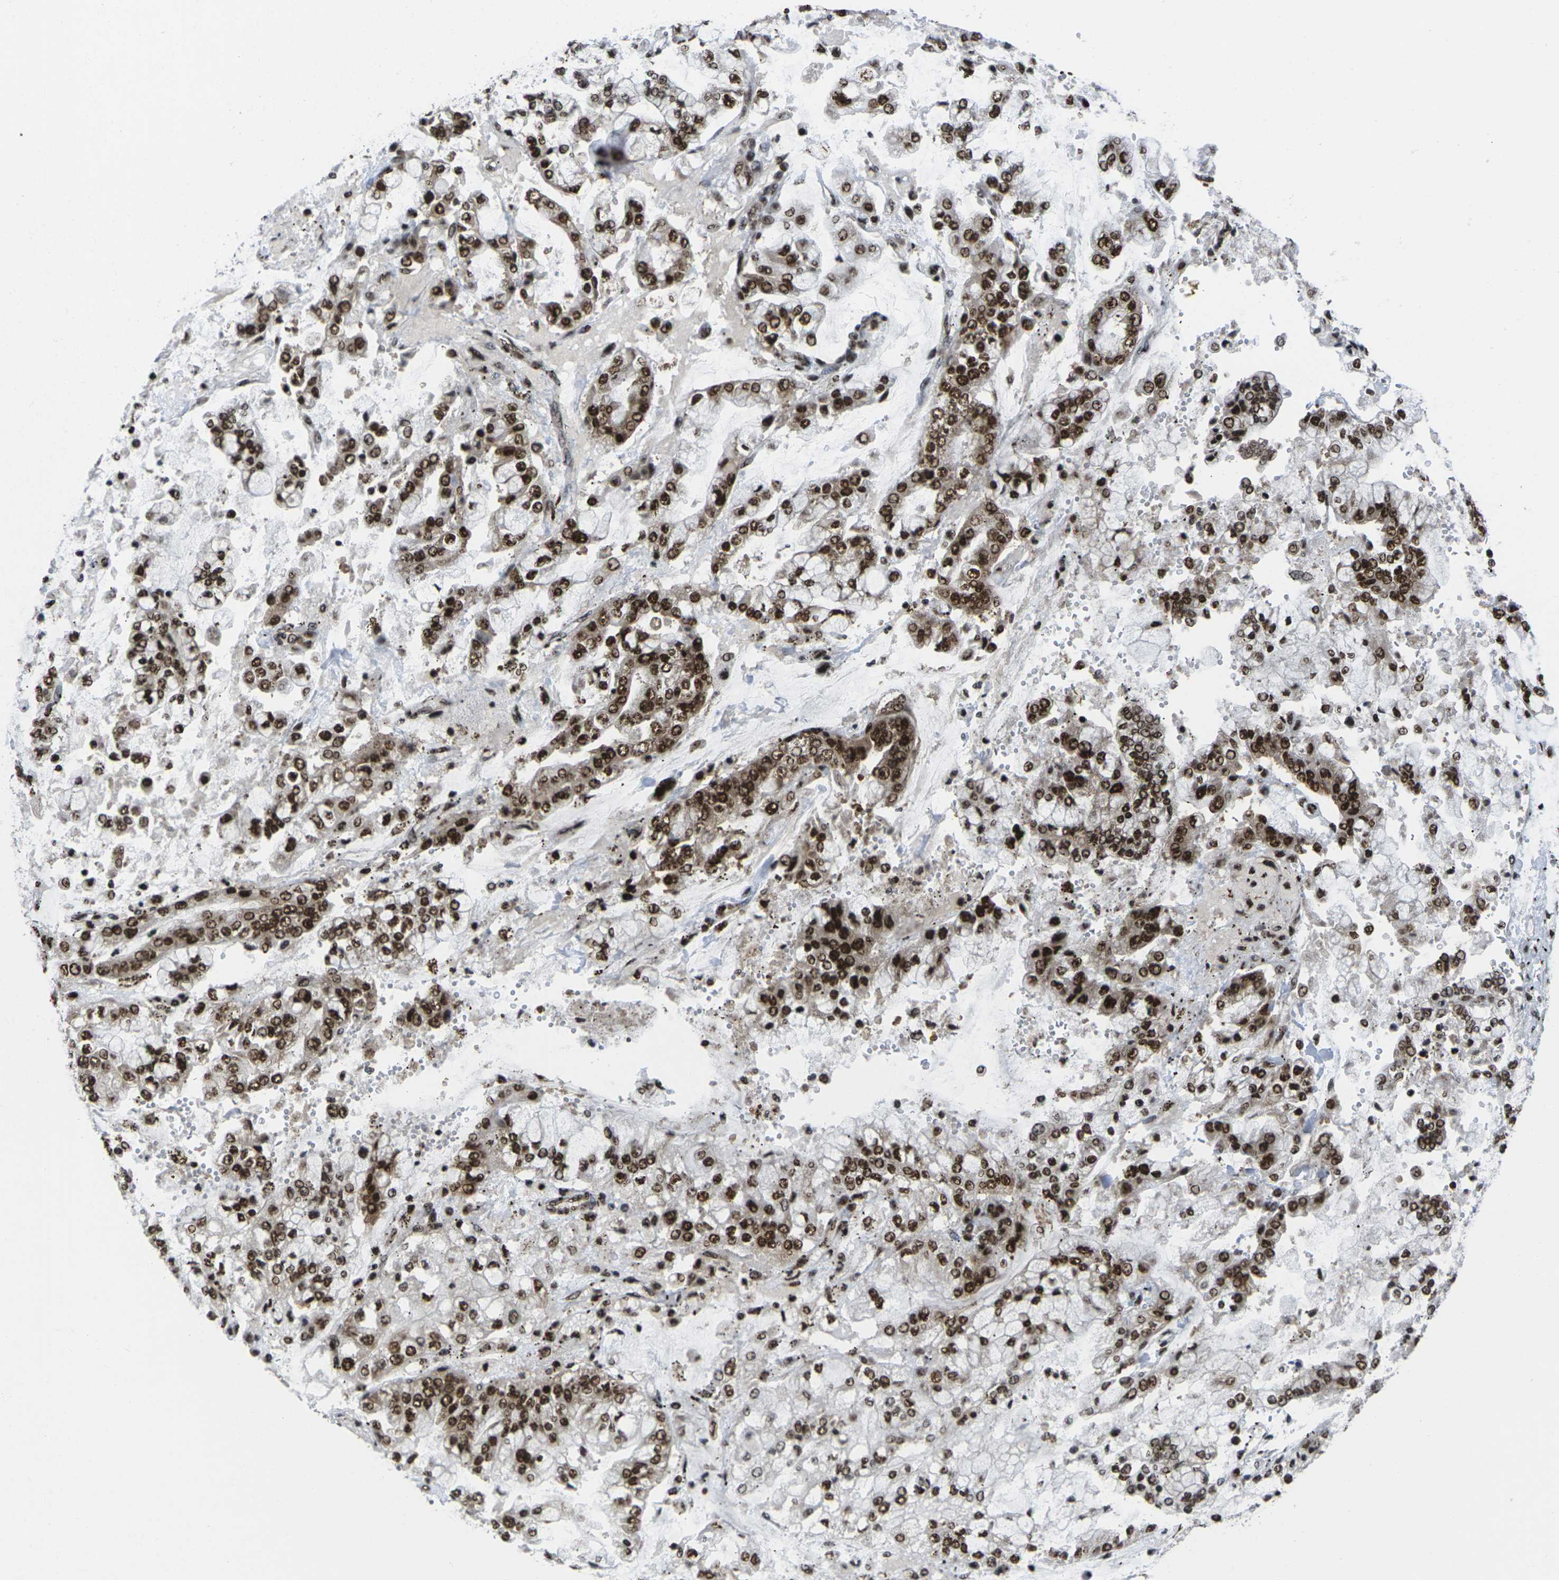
{"staining": {"intensity": "strong", "quantity": ">75%", "location": "nuclear"}, "tissue": "stomach cancer", "cell_type": "Tumor cells", "image_type": "cancer", "snomed": [{"axis": "morphology", "description": "Adenocarcinoma, NOS"}, {"axis": "topography", "description": "Stomach"}], "caption": "The image shows staining of adenocarcinoma (stomach), revealing strong nuclear protein expression (brown color) within tumor cells.", "gene": "MAGOH", "patient": {"sex": "male", "age": 76}}